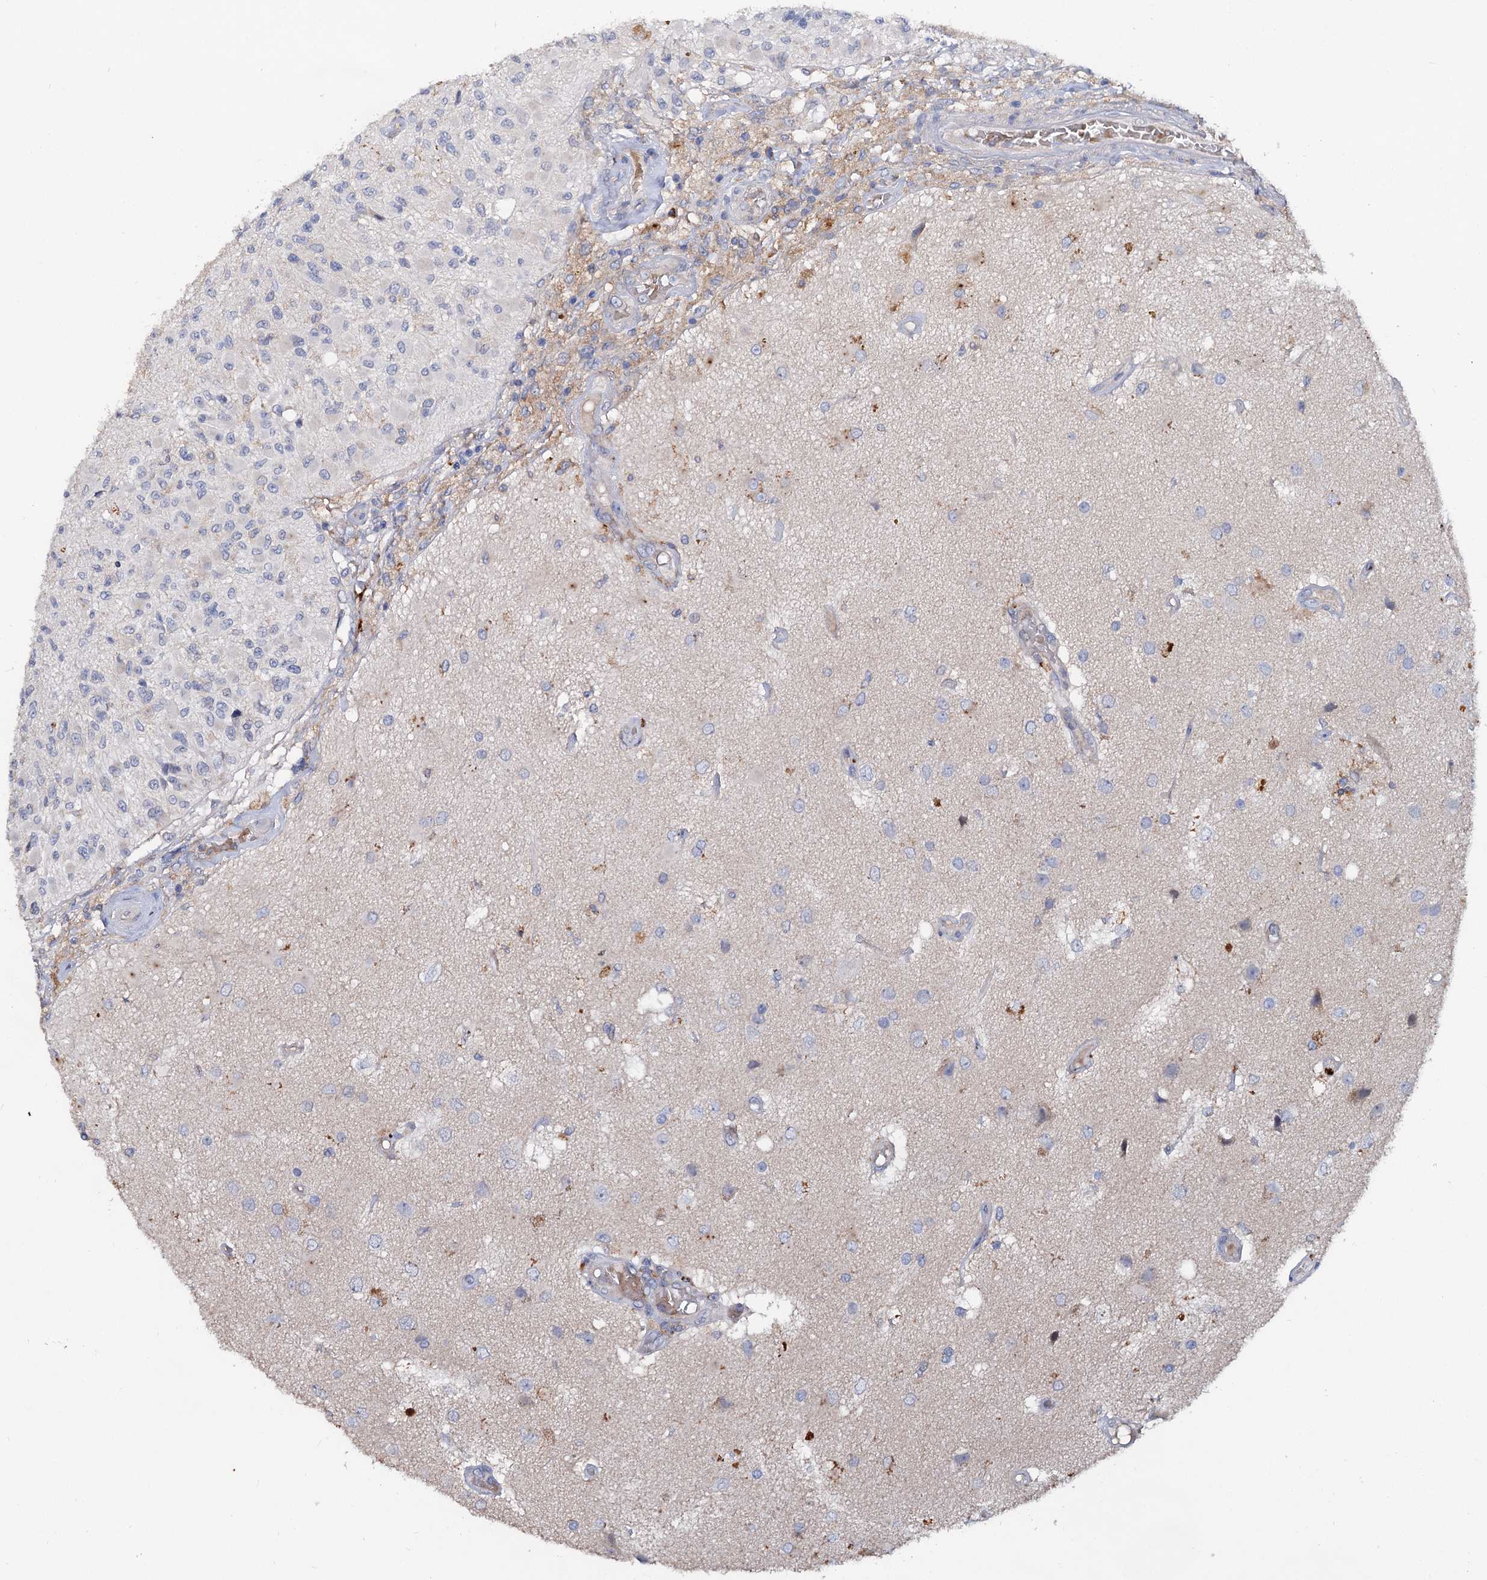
{"staining": {"intensity": "negative", "quantity": "none", "location": "none"}, "tissue": "glioma", "cell_type": "Tumor cells", "image_type": "cancer", "snomed": [{"axis": "morphology", "description": "Glioma, malignant, High grade"}, {"axis": "morphology", "description": "Glioblastoma, NOS"}, {"axis": "topography", "description": "Brain"}], "caption": "Immunohistochemistry (IHC) photomicrograph of human glioblastoma stained for a protein (brown), which demonstrates no positivity in tumor cells.", "gene": "HVCN1", "patient": {"sex": "male", "age": 60}}